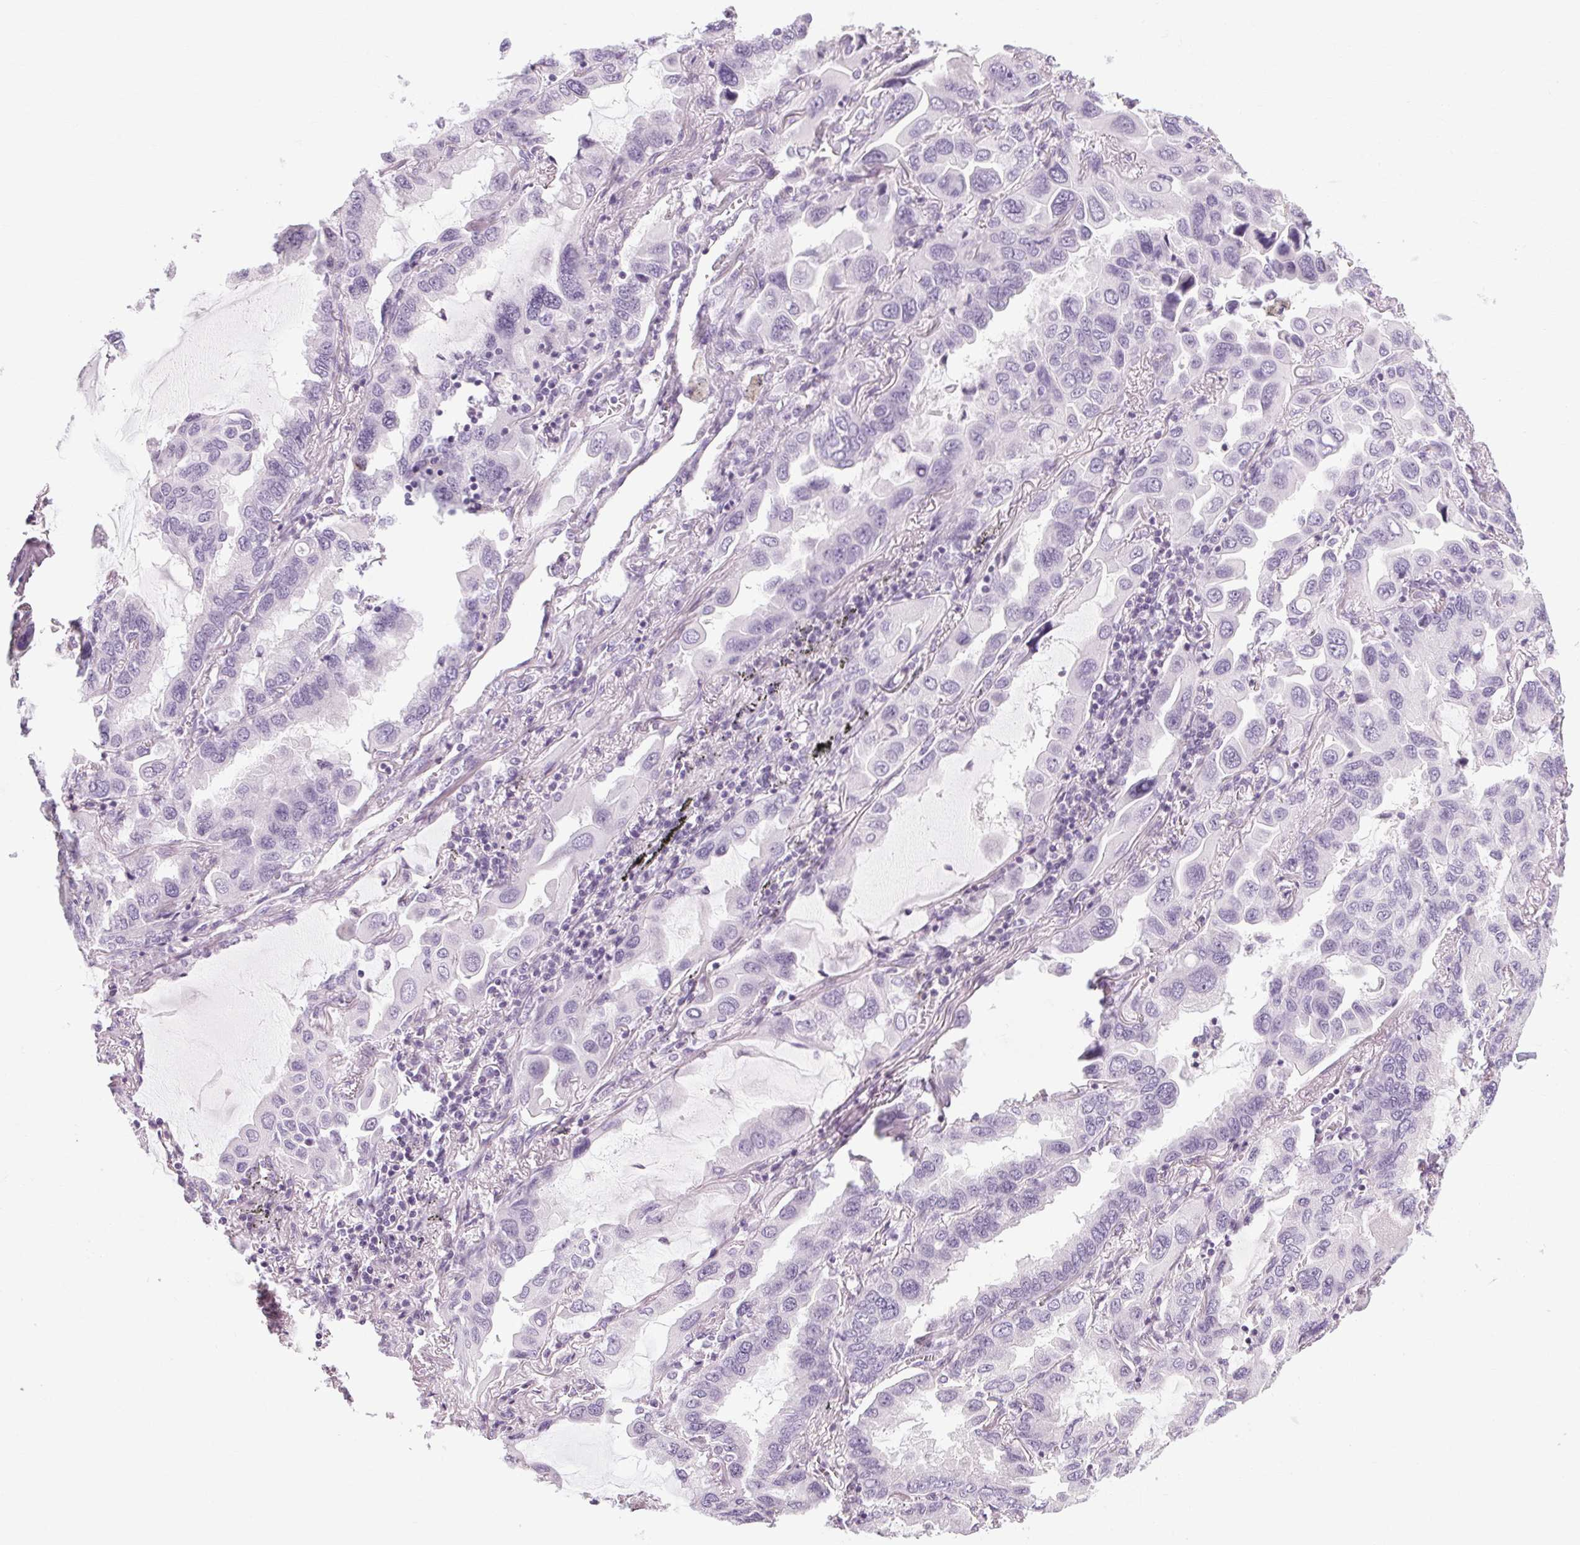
{"staining": {"intensity": "negative", "quantity": "none", "location": "none"}, "tissue": "lung cancer", "cell_type": "Tumor cells", "image_type": "cancer", "snomed": [{"axis": "morphology", "description": "Adenocarcinoma, NOS"}, {"axis": "topography", "description": "Lung"}], "caption": "The histopathology image demonstrates no staining of tumor cells in lung adenocarcinoma.", "gene": "POMC", "patient": {"sex": "male", "age": 64}}